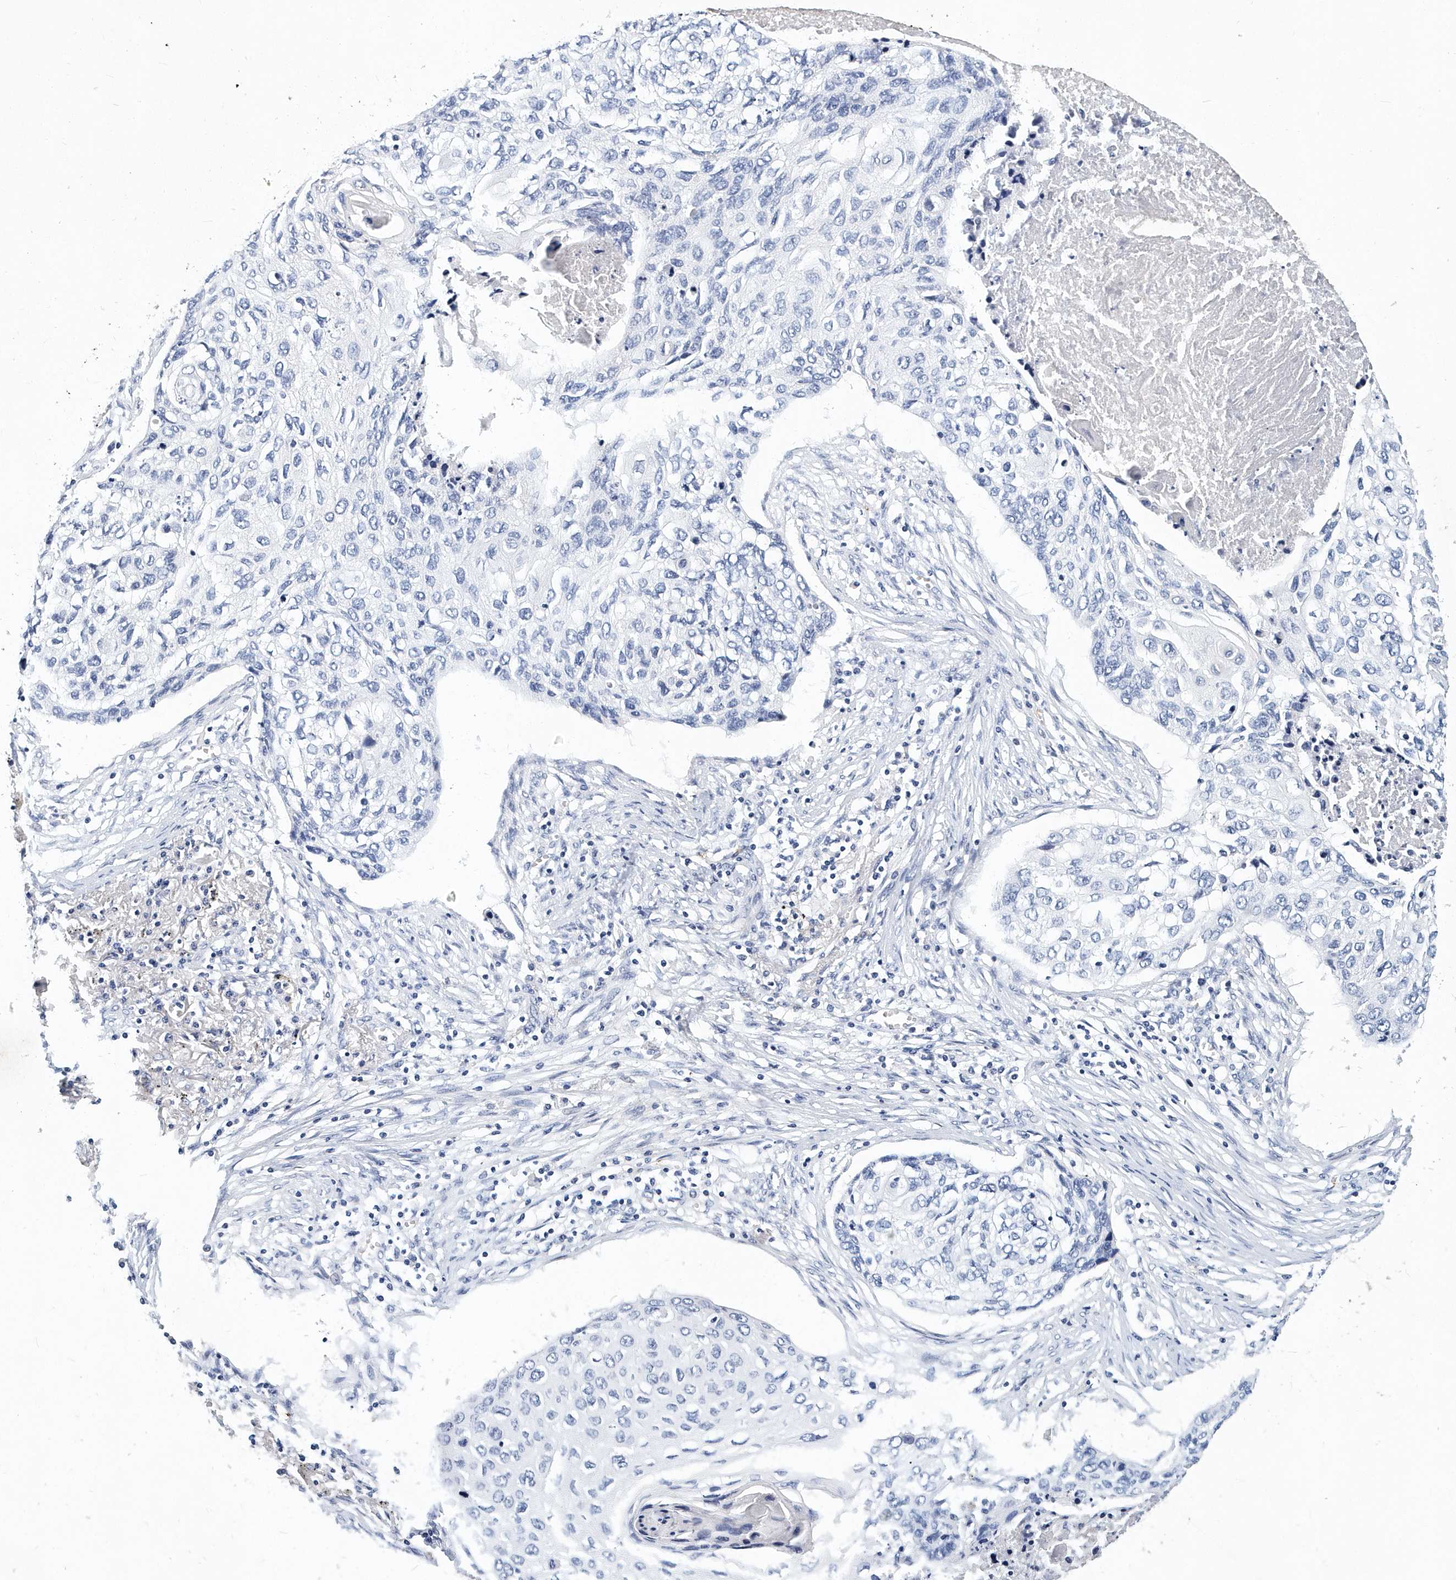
{"staining": {"intensity": "negative", "quantity": "none", "location": "none"}, "tissue": "lung cancer", "cell_type": "Tumor cells", "image_type": "cancer", "snomed": [{"axis": "morphology", "description": "Squamous cell carcinoma, NOS"}, {"axis": "topography", "description": "Lung"}], "caption": "A high-resolution micrograph shows IHC staining of squamous cell carcinoma (lung), which reveals no significant expression in tumor cells. (DAB immunohistochemistry with hematoxylin counter stain).", "gene": "ITGA2B", "patient": {"sex": "female", "age": 63}}